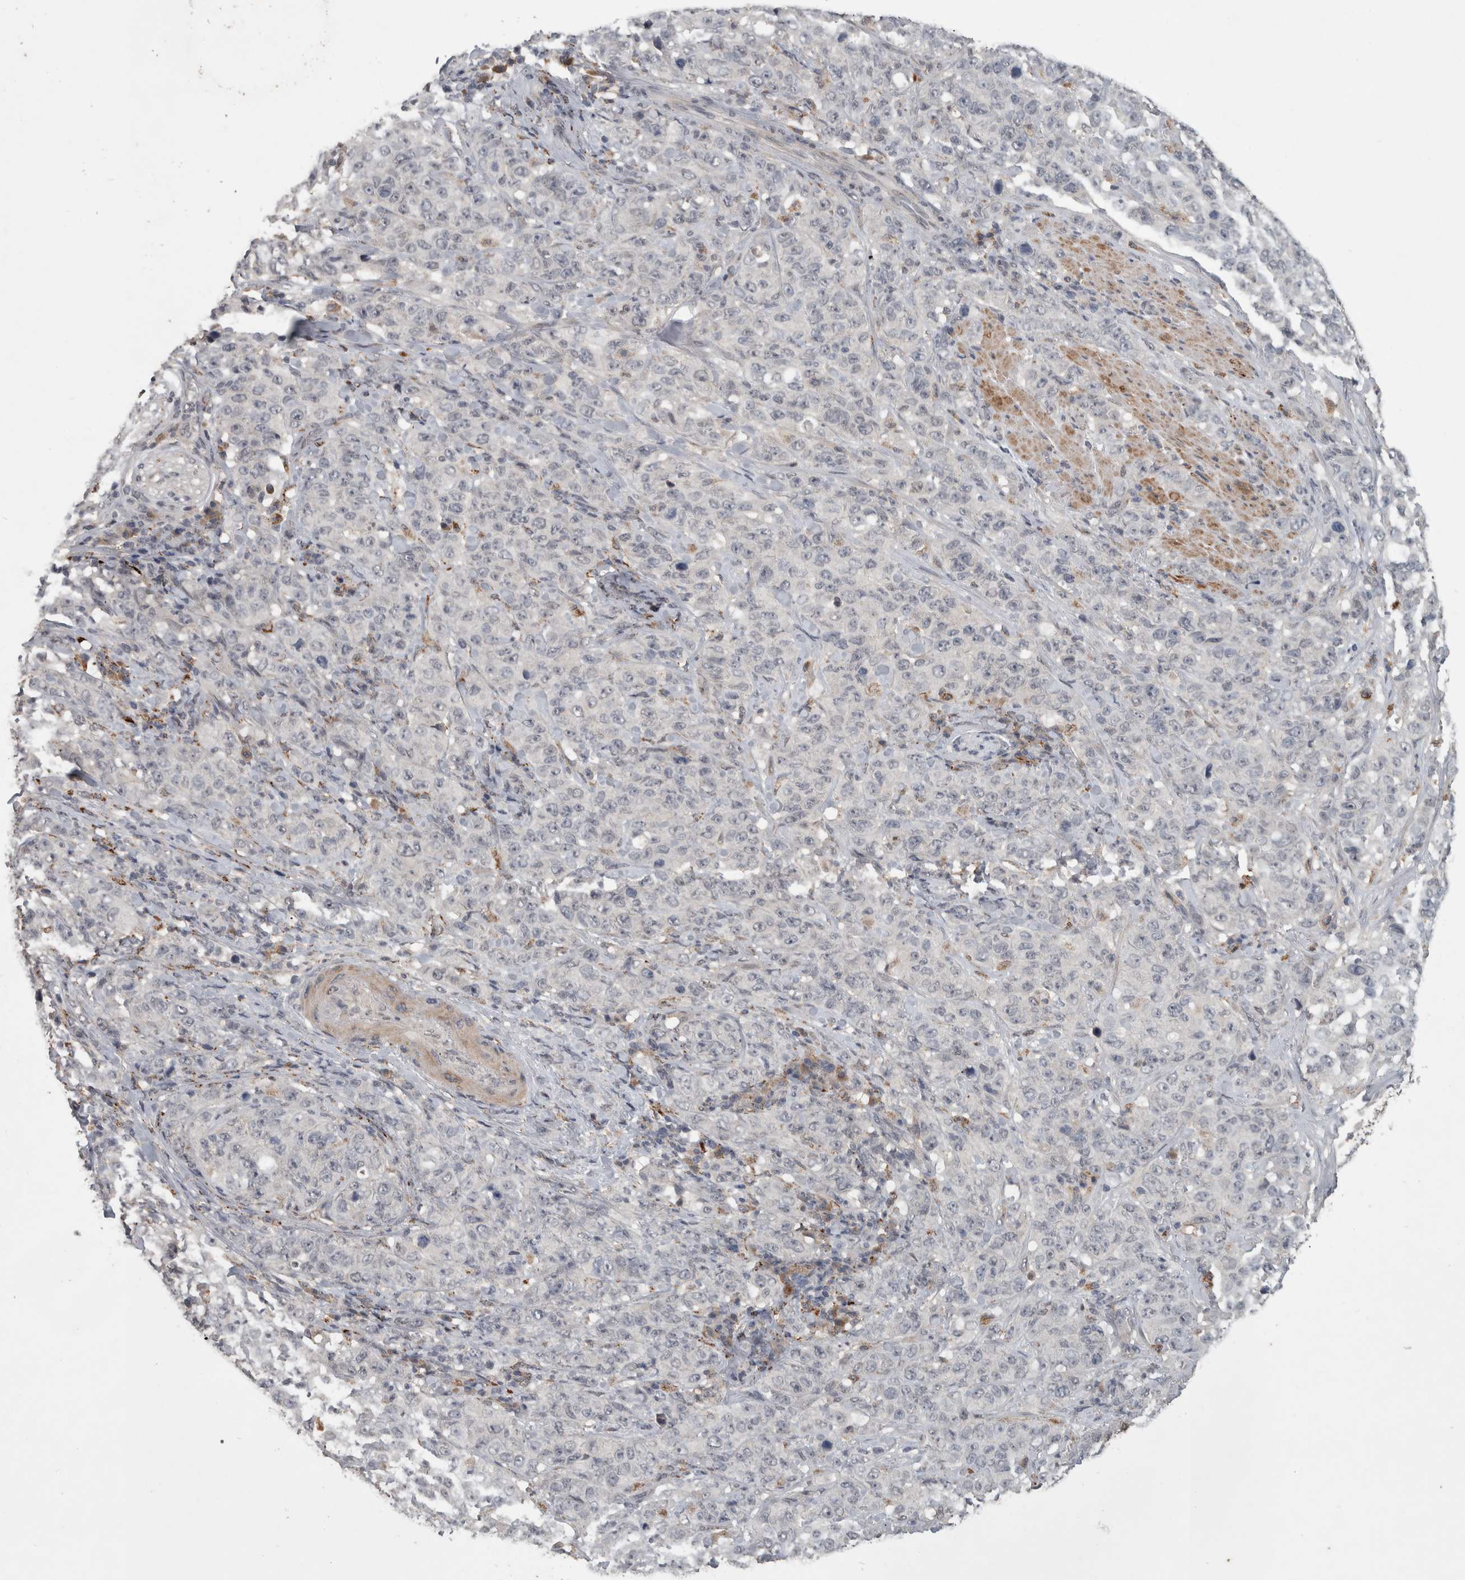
{"staining": {"intensity": "negative", "quantity": "none", "location": "none"}, "tissue": "stomach cancer", "cell_type": "Tumor cells", "image_type": "cancer", "snomed": [{"axis": "morphology", "description": "Adenocarcinoma, NOS"}, {"axis": "topography", "description": "Stomach"}], "caption": "Immunohistochemical staining of stomach cancer (adenocarcinoma) exhibits no significant expression in tumor cells.", "gene": "CHRM3", "patient": {"sex": "male", "age": 48}}